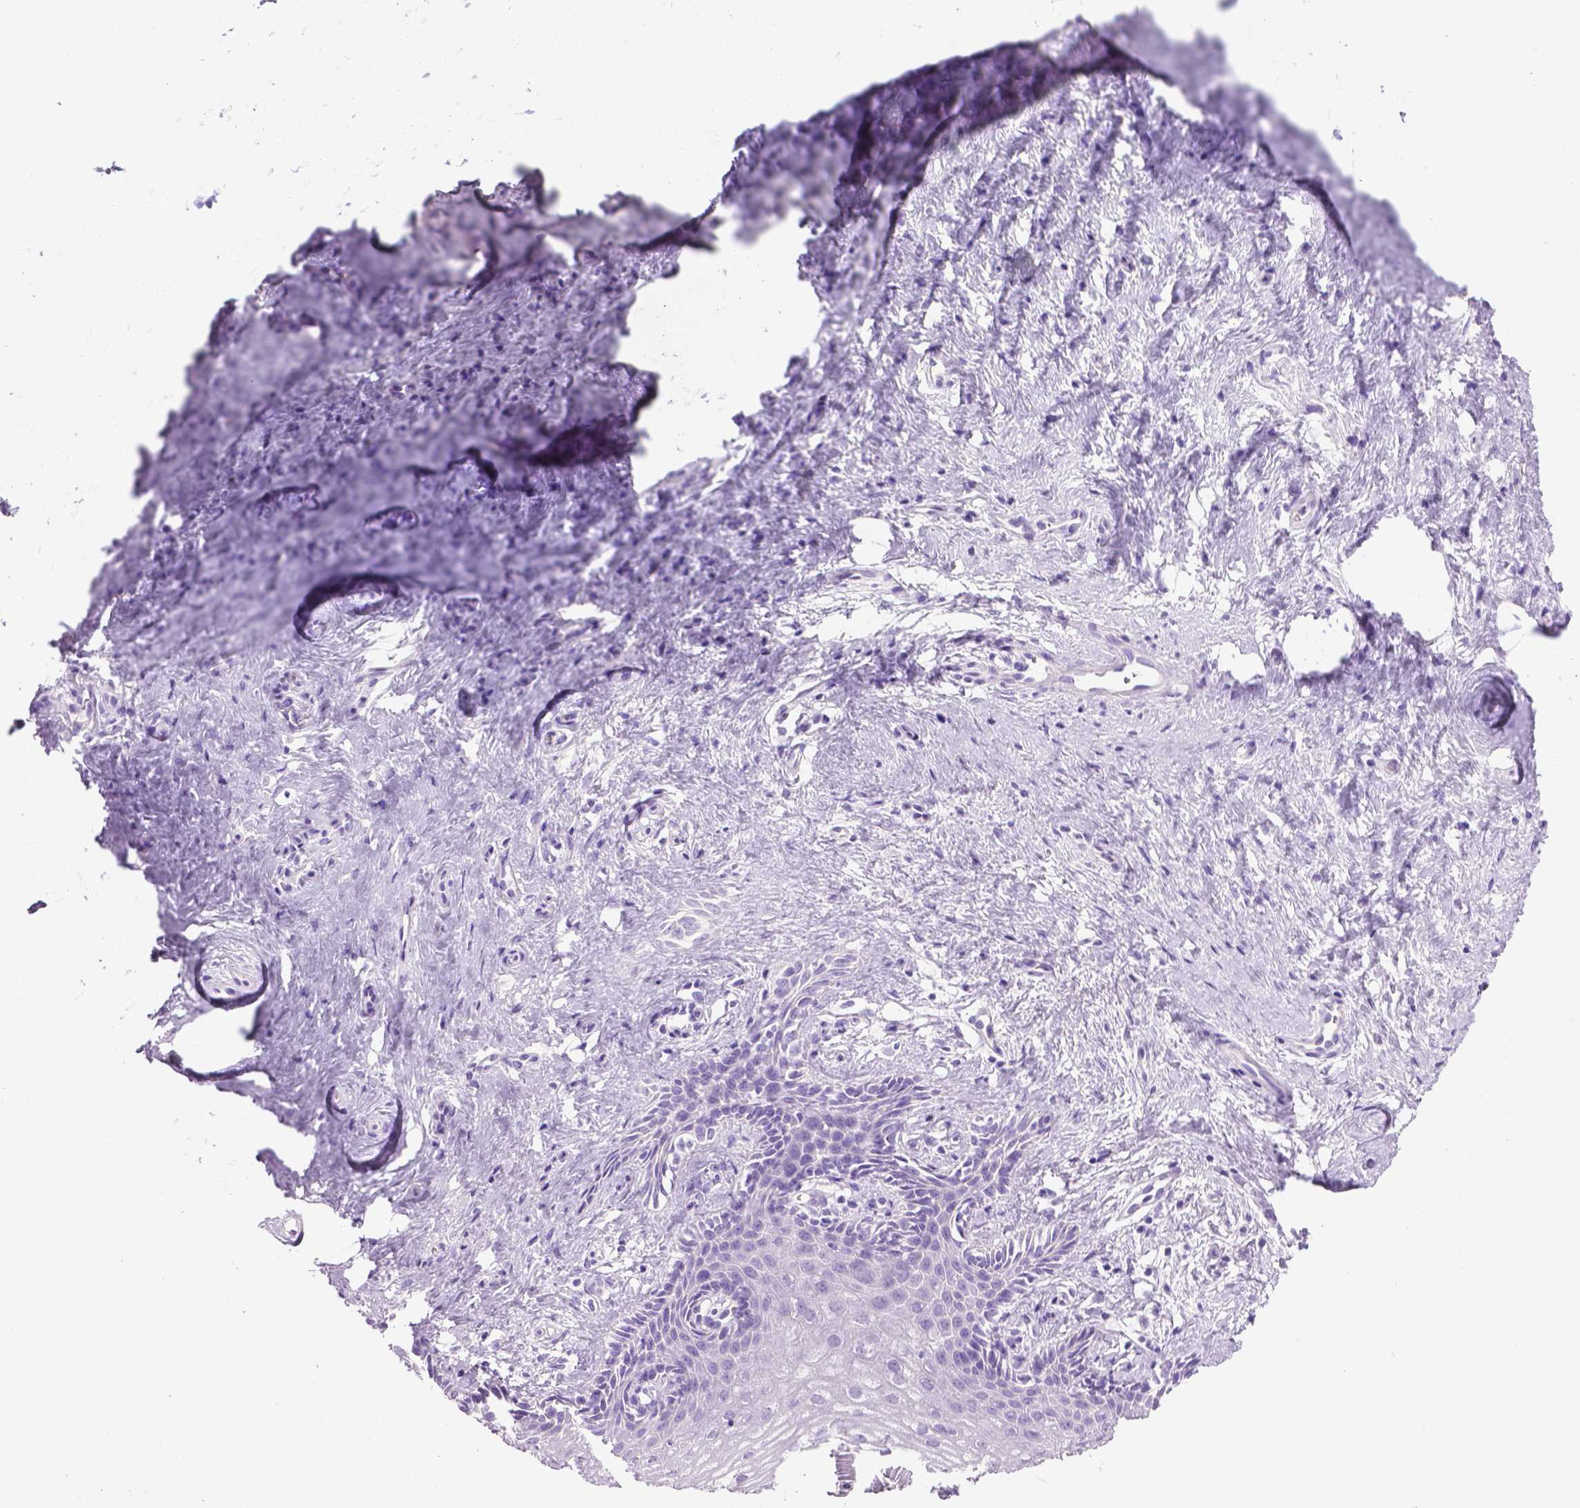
{"staining": {"intensity": "negative", "quantity": "none", "location": "none"}, "tissue": "vagina", "cell_type": "Squamous epithelial cells", "image_type": "normal", "snomed": [{"axis": "morphology", "description": "Normal tissue, NOS"}, {"axis": "topography", "description": "Vagina"}], "caption": "High magnification brightfield microscopy of benign vagina stained with DAB (3,3'-diaminobenzidine) (brown) and counterstained with hematoxylin (blue): squamous epithelial cells show no significant staining. (DAB (3,3'-diaminobenzidine) immunohistochemistry with hematoxylin counter stain).", "gene": "LELP1", "patient": {"sex": "female", "age": 42}}